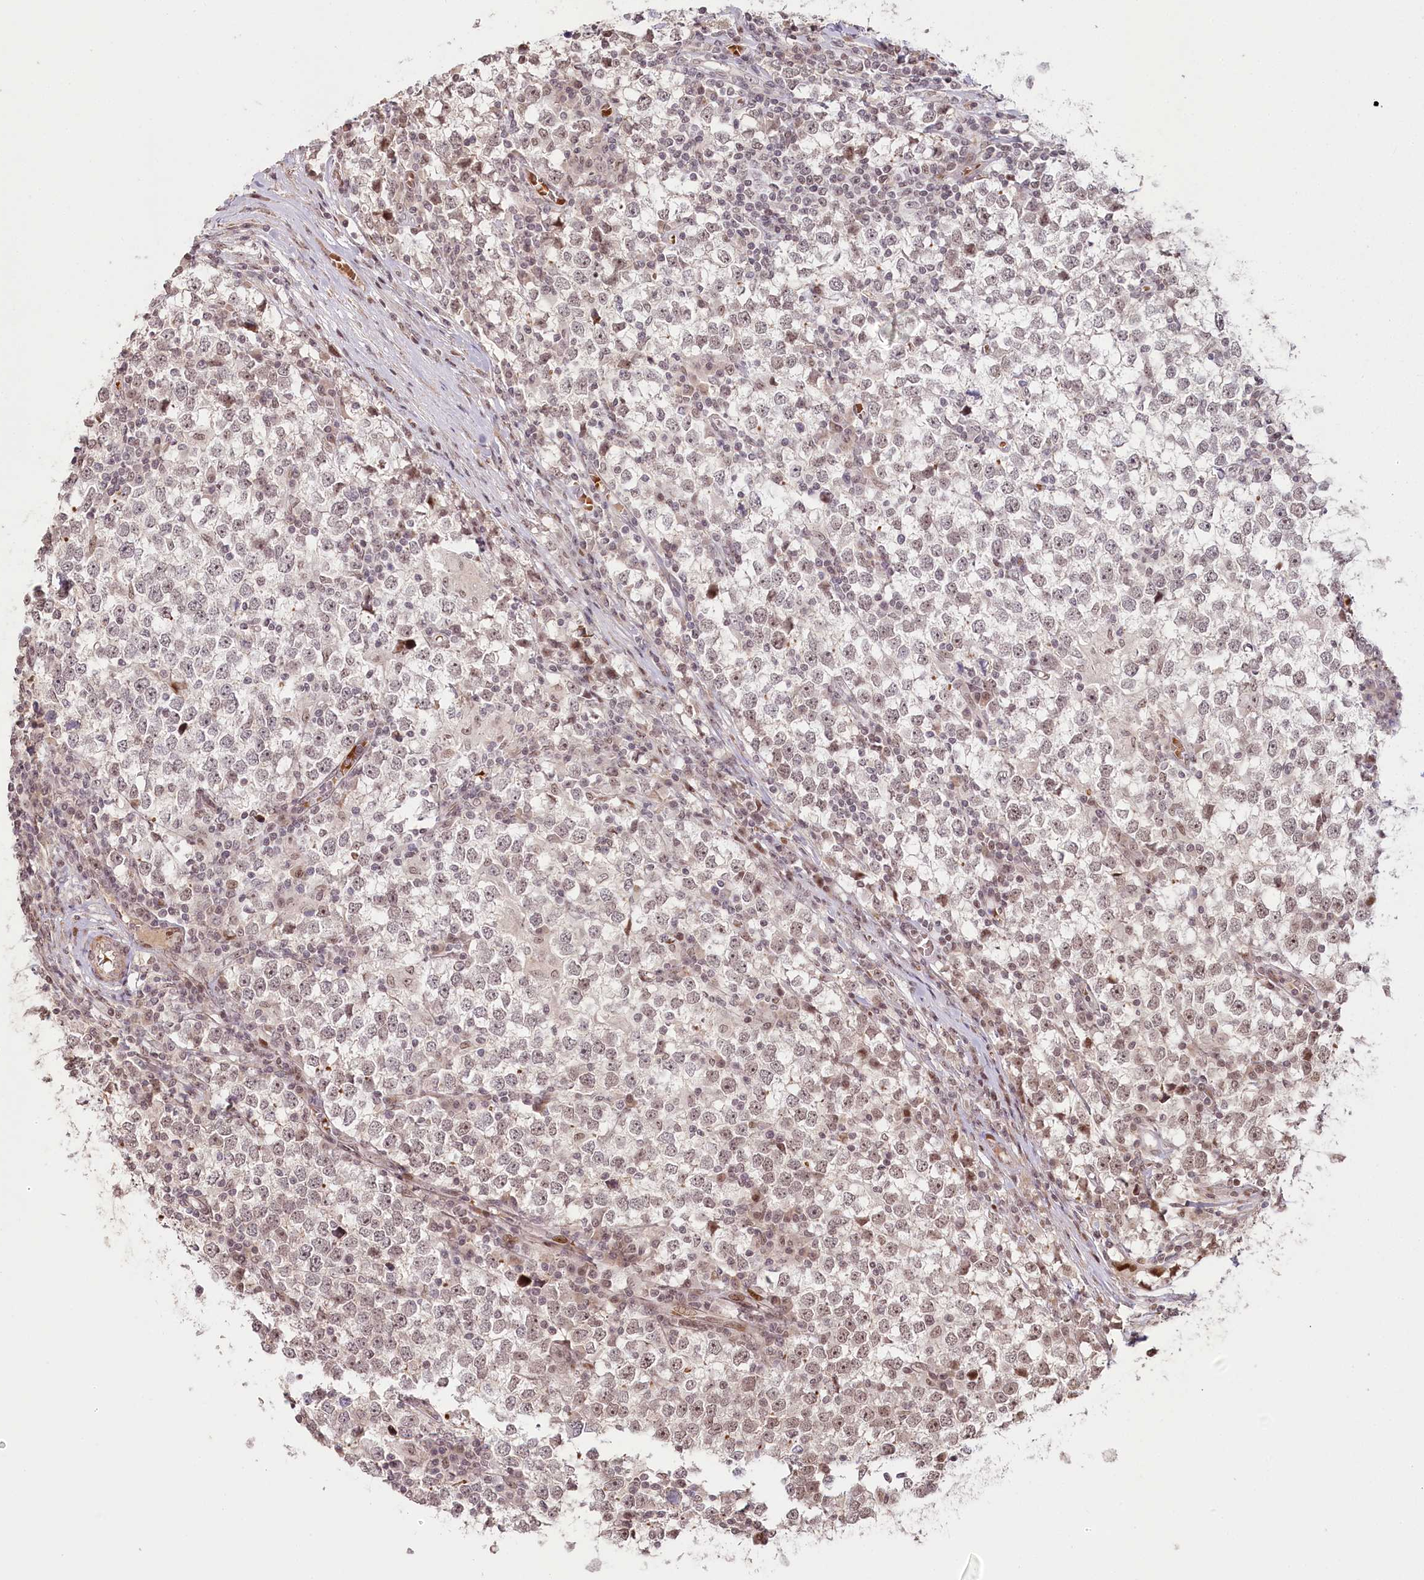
{"staining": {"intensity": "negative", "quantity": "none", "location": "none"}, "tissue": "testis cancer", "cell_type": "Tumor cells", "image_type": "cancer", "snomed": [{"axis": "morphology", "description": "Seminoma, NOS"}, {"axis": "topography", "description": "Testis"}], "caption": "The IHC histopathology image has no significant positivity in tumor cells of testis cancer tissue.", "gene": "FAM204A", "patient": {"sex": "male", "age": 65}}